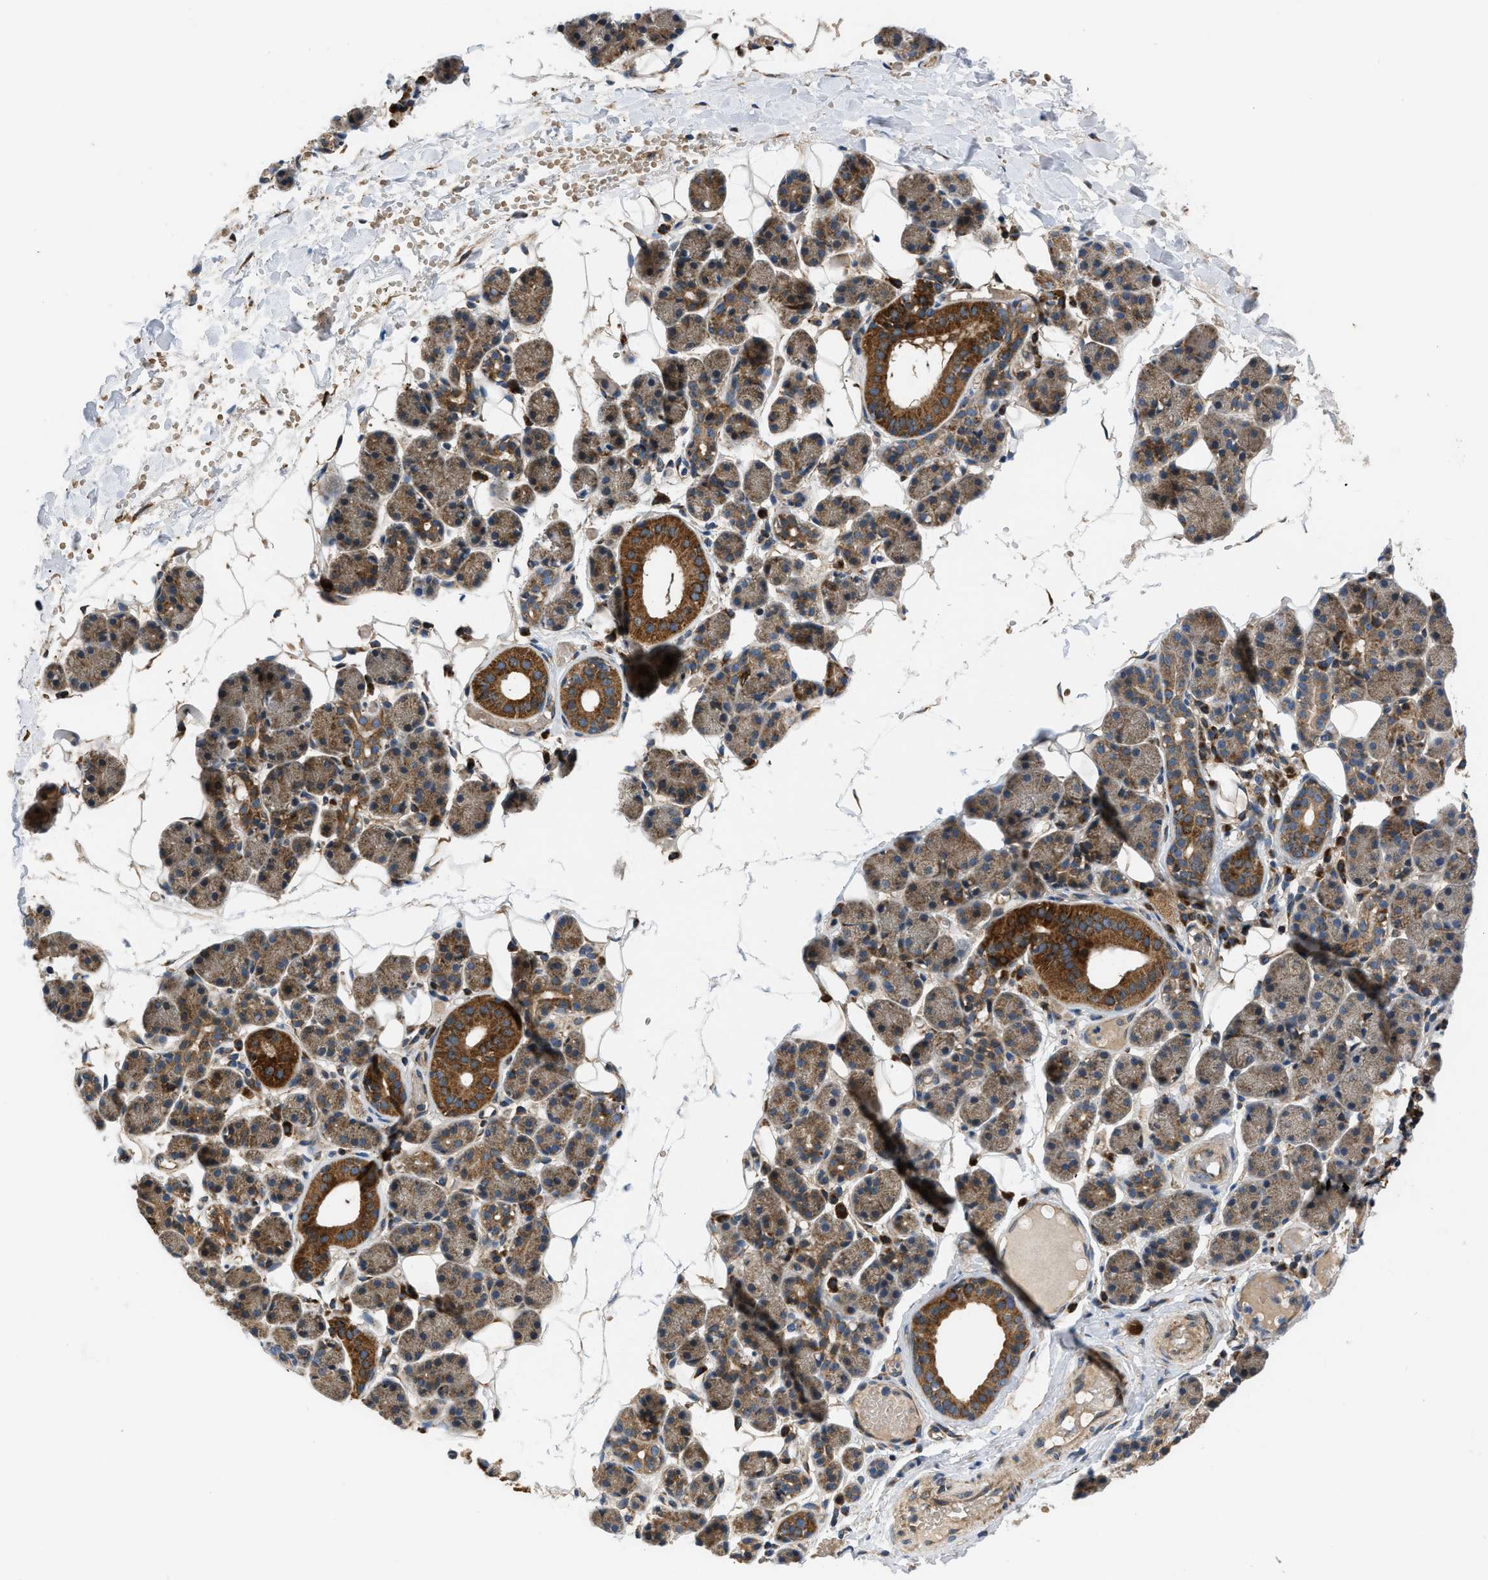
{"staining": {"intensity": "strong", "quantity": ">75%", "location": "cytoplasmic/membranous"}, "tissue": "salivary gland", "cell_type": "Glandular cells", "image_type": "normal", "snomed": [{"axis": "morphology", "description": "Normal tissue, NOS"}, {"axis": "topography", "description": "Salivary gland"}], "caption": "IHC of normal human salivary gland demonstrates high levels of strong cytoplasmic/membranous expression in about >75% of glandular cells.", "gene": "OPTN", "patient": {"sex": "female", "age": 33}}